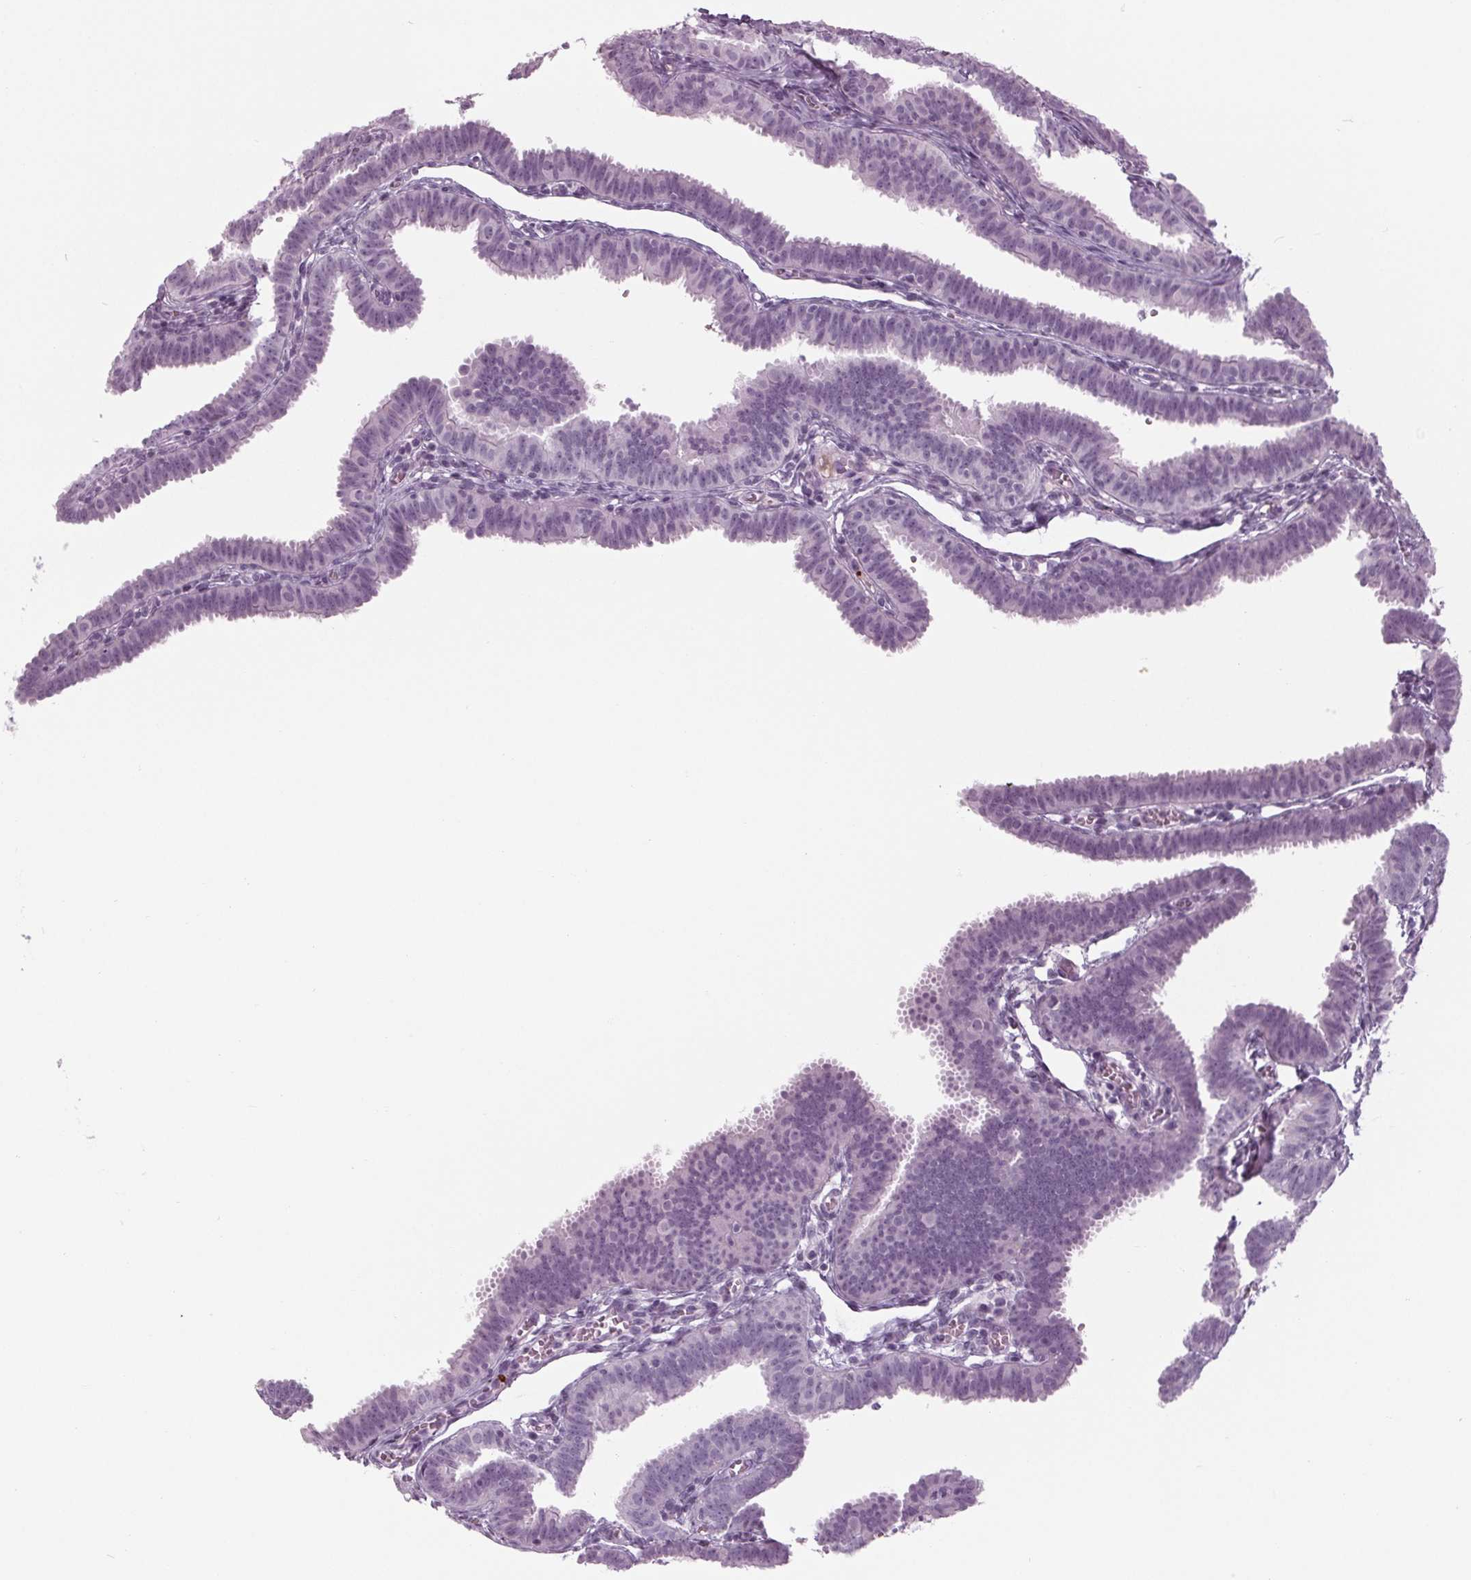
{"staining": {"intensity": "negative", "quantity": "none", "location": "none"}, "tissue": "fallopian tube", "cell_type": "Glandular cells", "image_type": "normal", "snomed": [{"axis": "morphology", "description": "Normal tissue, NOS"}, {"axis": "topography", "description": "Fallopian tube"}], "caption": "Glandular cells show no significant protein staining in unremarkable fallopian tube. (Stains: DAB immunohistochemistry with hematoxylin counter stain, Microscopy: brightfield microscopy at high magnification).", "gene": "CYP3A43", "patient": {"sex": "female", "age": 25}}